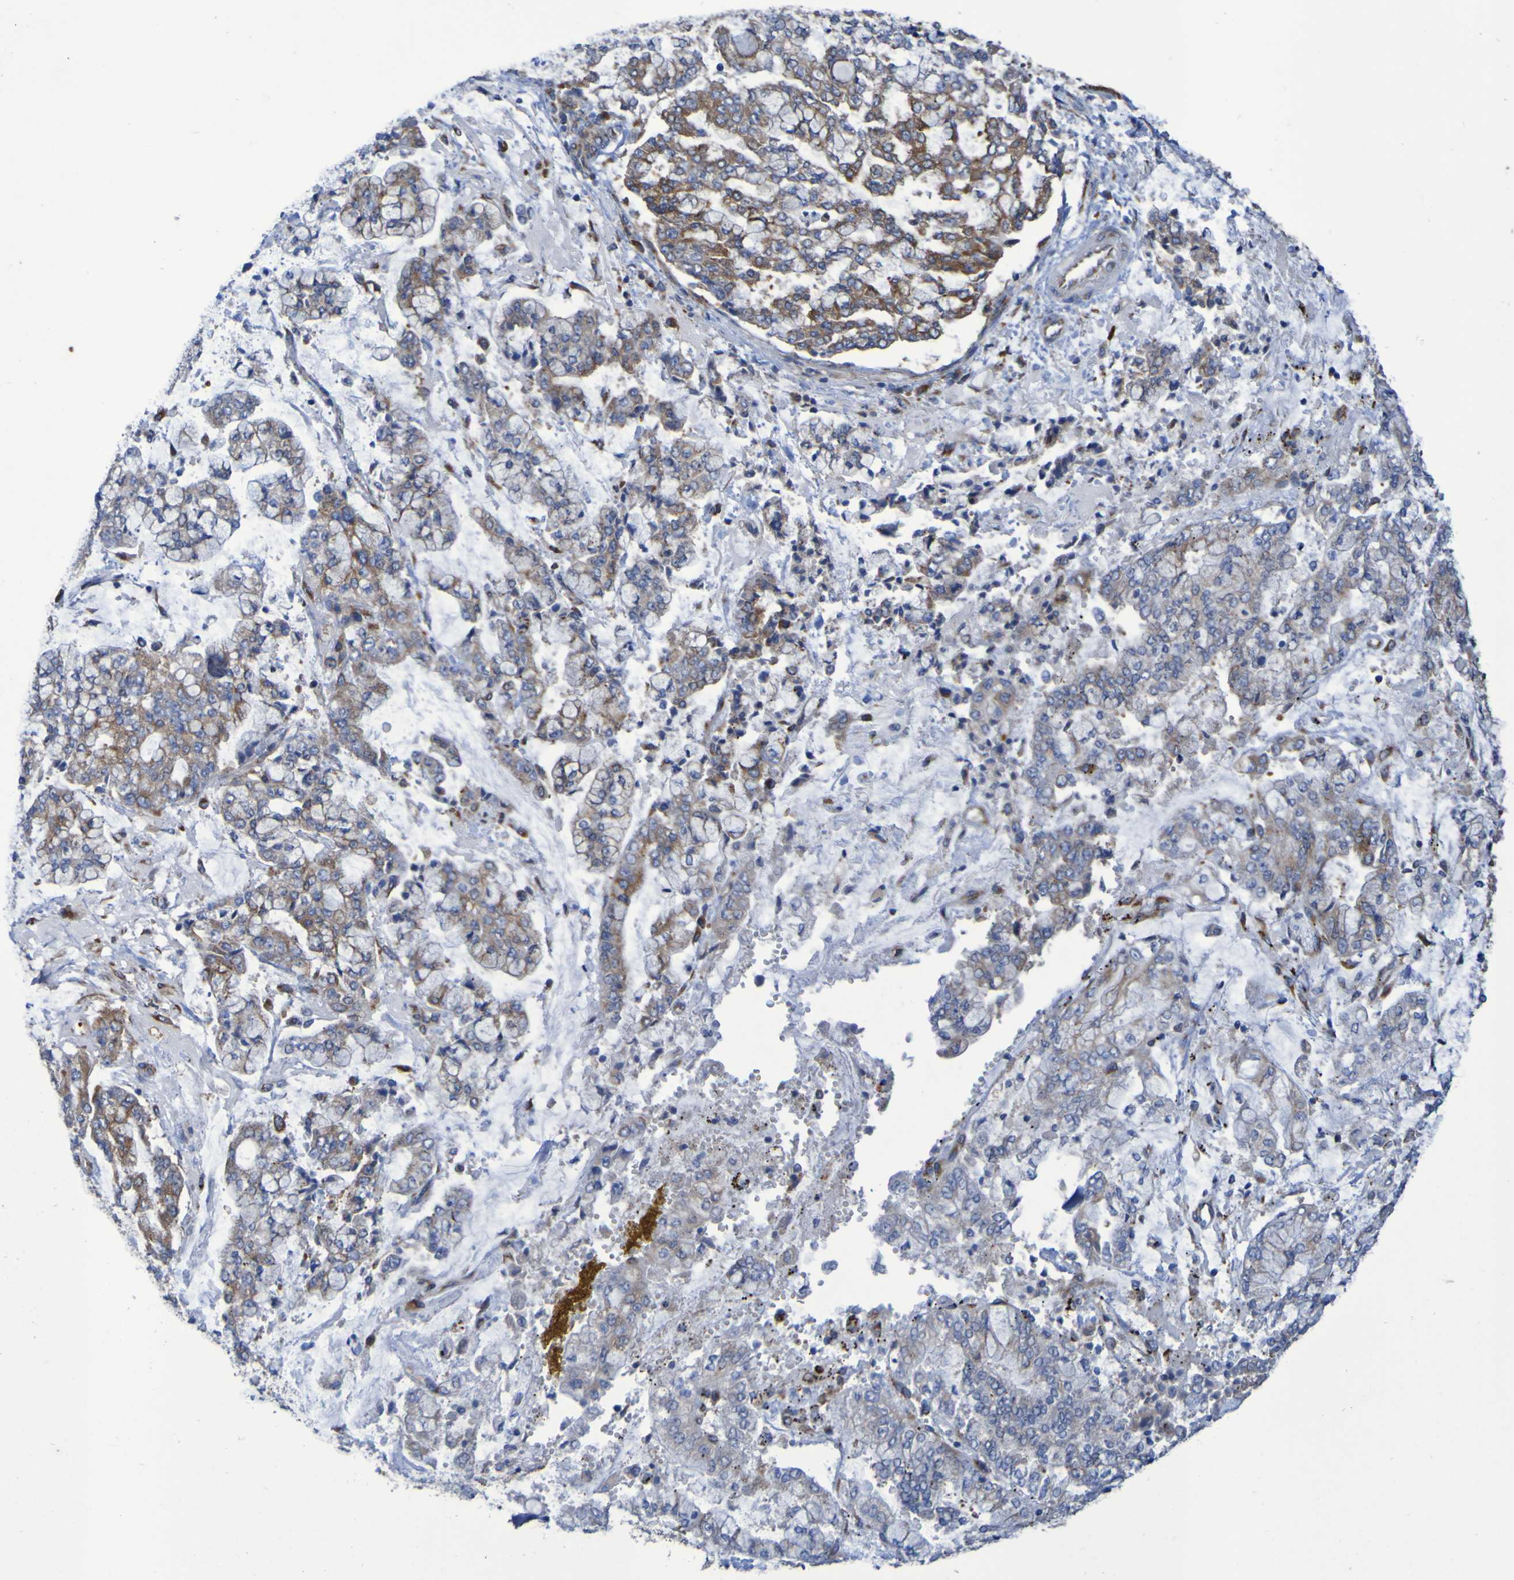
{"staining": {"intensity": "weak", "quantity": "<25%", "location": "cytoplasmic/membranous"}, "tissue": "stomach cancer", "cell_type": "Tumor cells", "image_type": "cancer", "snomed": [{"axis": "morphology", "description": "Adenocarcinoma, NOS"}, {"axis": "topography", "description": "Stomach"}], "caption": "An immunohistochemistry (IHC) histopathology image of stomach adenocarcinoma is shown. There is no staining in tumor cells of stomach adenocarcinoma. (DAB (3,3'-diaminobenzidine) IHC with hematoxylin counter stain).", "gene": "FKBP3", "patient": {"sex": "male", "age": 76}}